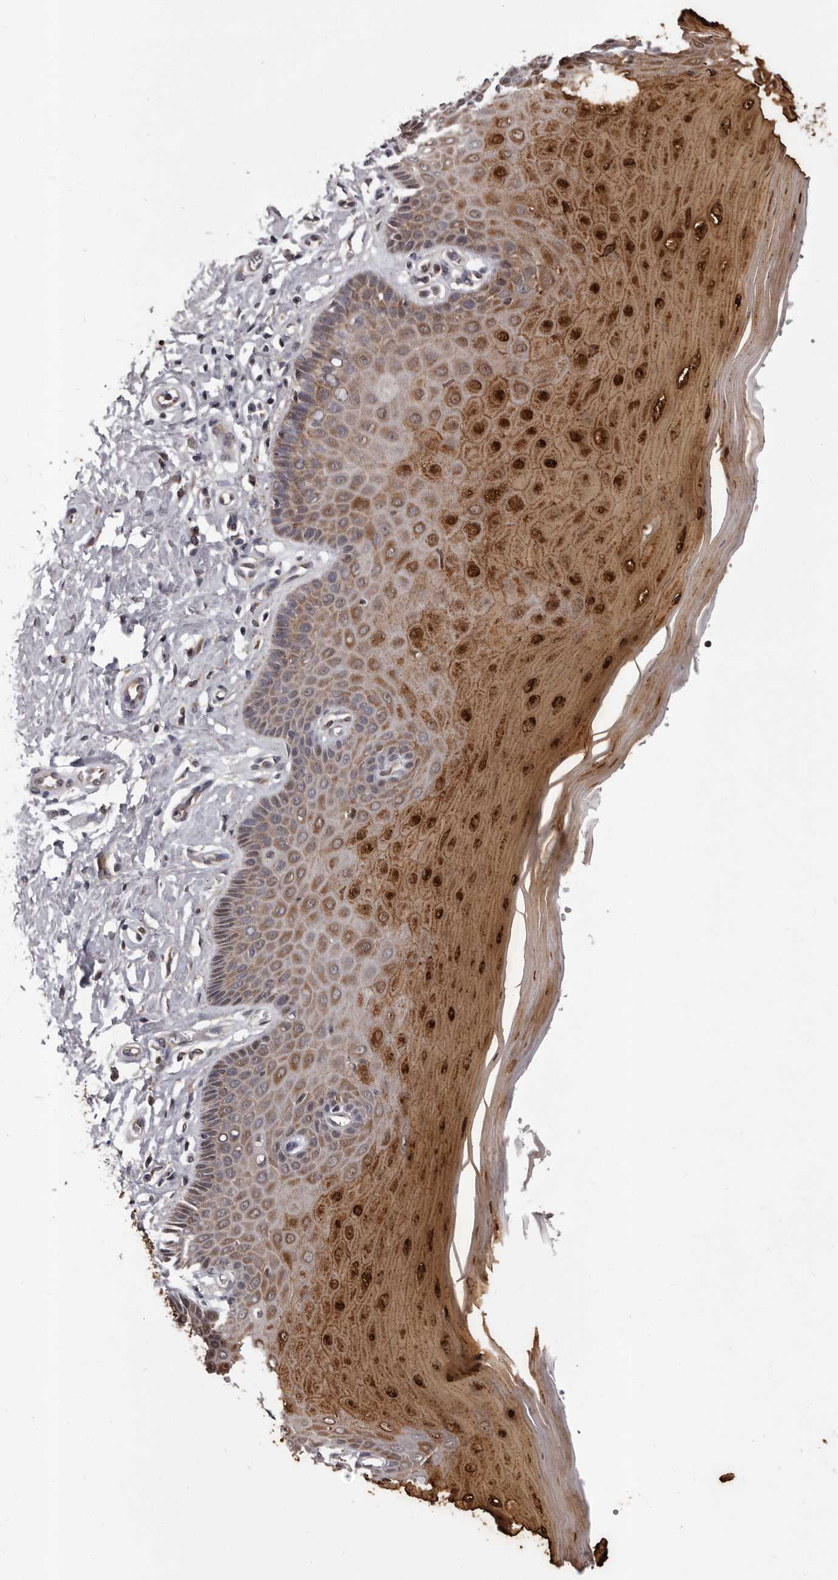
{"staining": {"intensity": "weak", "quantity": "25%-75%", "location": "cytoplasmic/membranous"}, "tissue": "cervix", "cell_type": "Glandular cells", "image_type": "normal", "snomed": [{"axis": "morphology", "description": "Normal tissue, NOS"}, {"axis": "topography", "description": "Cervix"}], "caption": "High-power microscopy captured an IHC histopathology image of normal cervix, revealing weak cytoplasmic/membranous staining in about 25%-75% of glandular cells. (brown staining indicates protein expression, while blue staining denotes nuclei).", "gene": "MED8", "patient": {"sex": "female", "age": 55}}